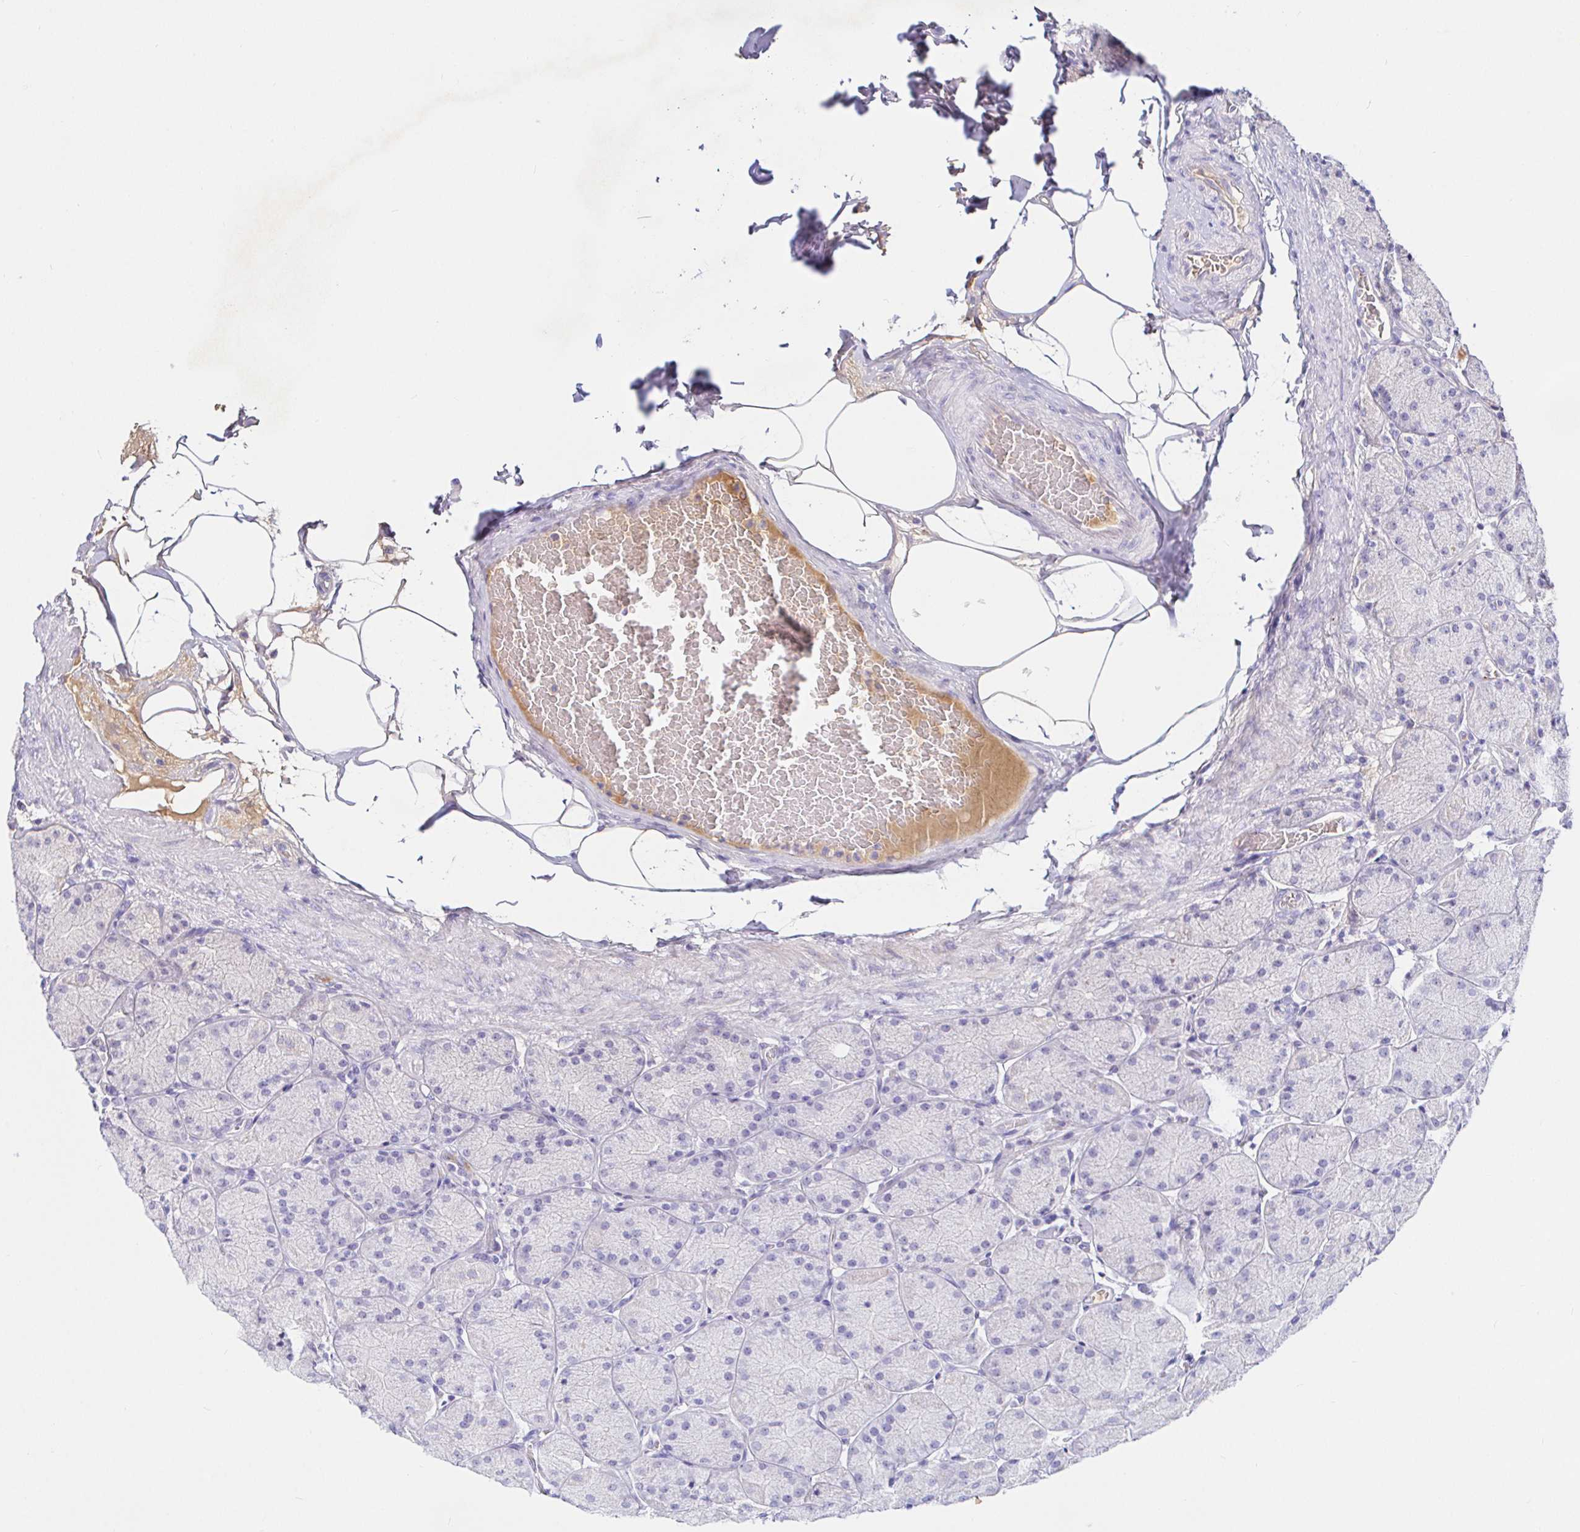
{"staining": {"intensity": "negative", "quantity": "none", "location": "none"}, "tissue": "stomach", "cell_type": "Glandular cells", "image_type": "normal", "snomed": [{"axis": "morphology", "description": "Normal tissue, NOS"}, {"axis": "topography", "description": "Stomach, upper"}], "caption": "Stomach stained for a protein using immunohistochemistry (IHC) displays no staining glandular cells.", "gene": "SAA2", "patient": {"sex": "female", "age": 56}}